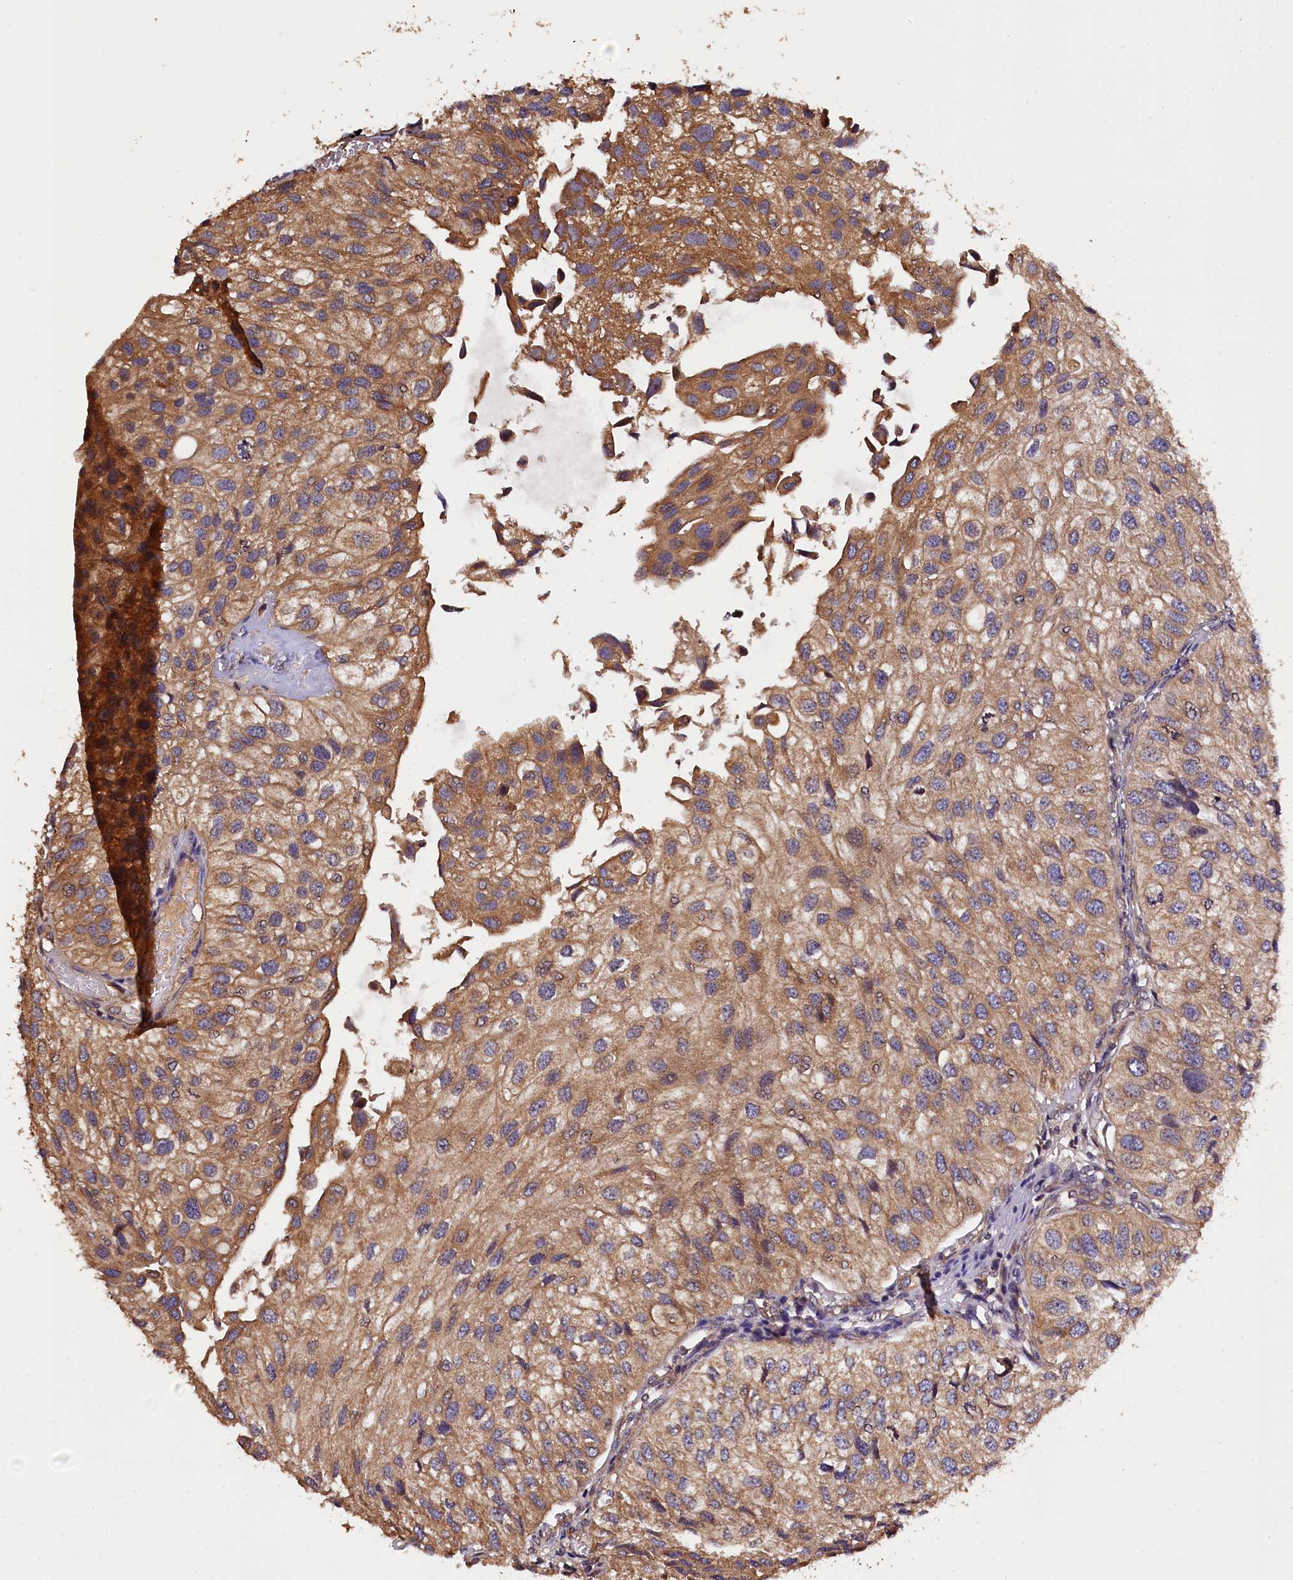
{"staining": {"intensity": "moderate", "quantity": ">75%", "location": "cytoplasmic/membranous"}, "tissue": "urothelial cancer", "cell_type": "Tumor cells", "image_type": "cancer", "snomed": [{"axis": "morphology", "description": "Urothelial carcinoma, Low grade"}, {"axis": "topography", "description": "Urinary bladder"}], "caption": "Immunohistochemistry (IHC) staining of urothelial carcinoma (low-grade), which displays medium levels of moderate cytoplasmic/membranous staining in approximately >75% of tumor cells indicating moderate cytoplasmic/membranous protein positivity. The staining was performed using DAB (brown) for protein detection and nuclei were counterstained in hematoxylin (blue).", "gene": "KLC2", "patient": {"sex": "female", "age": 89}}